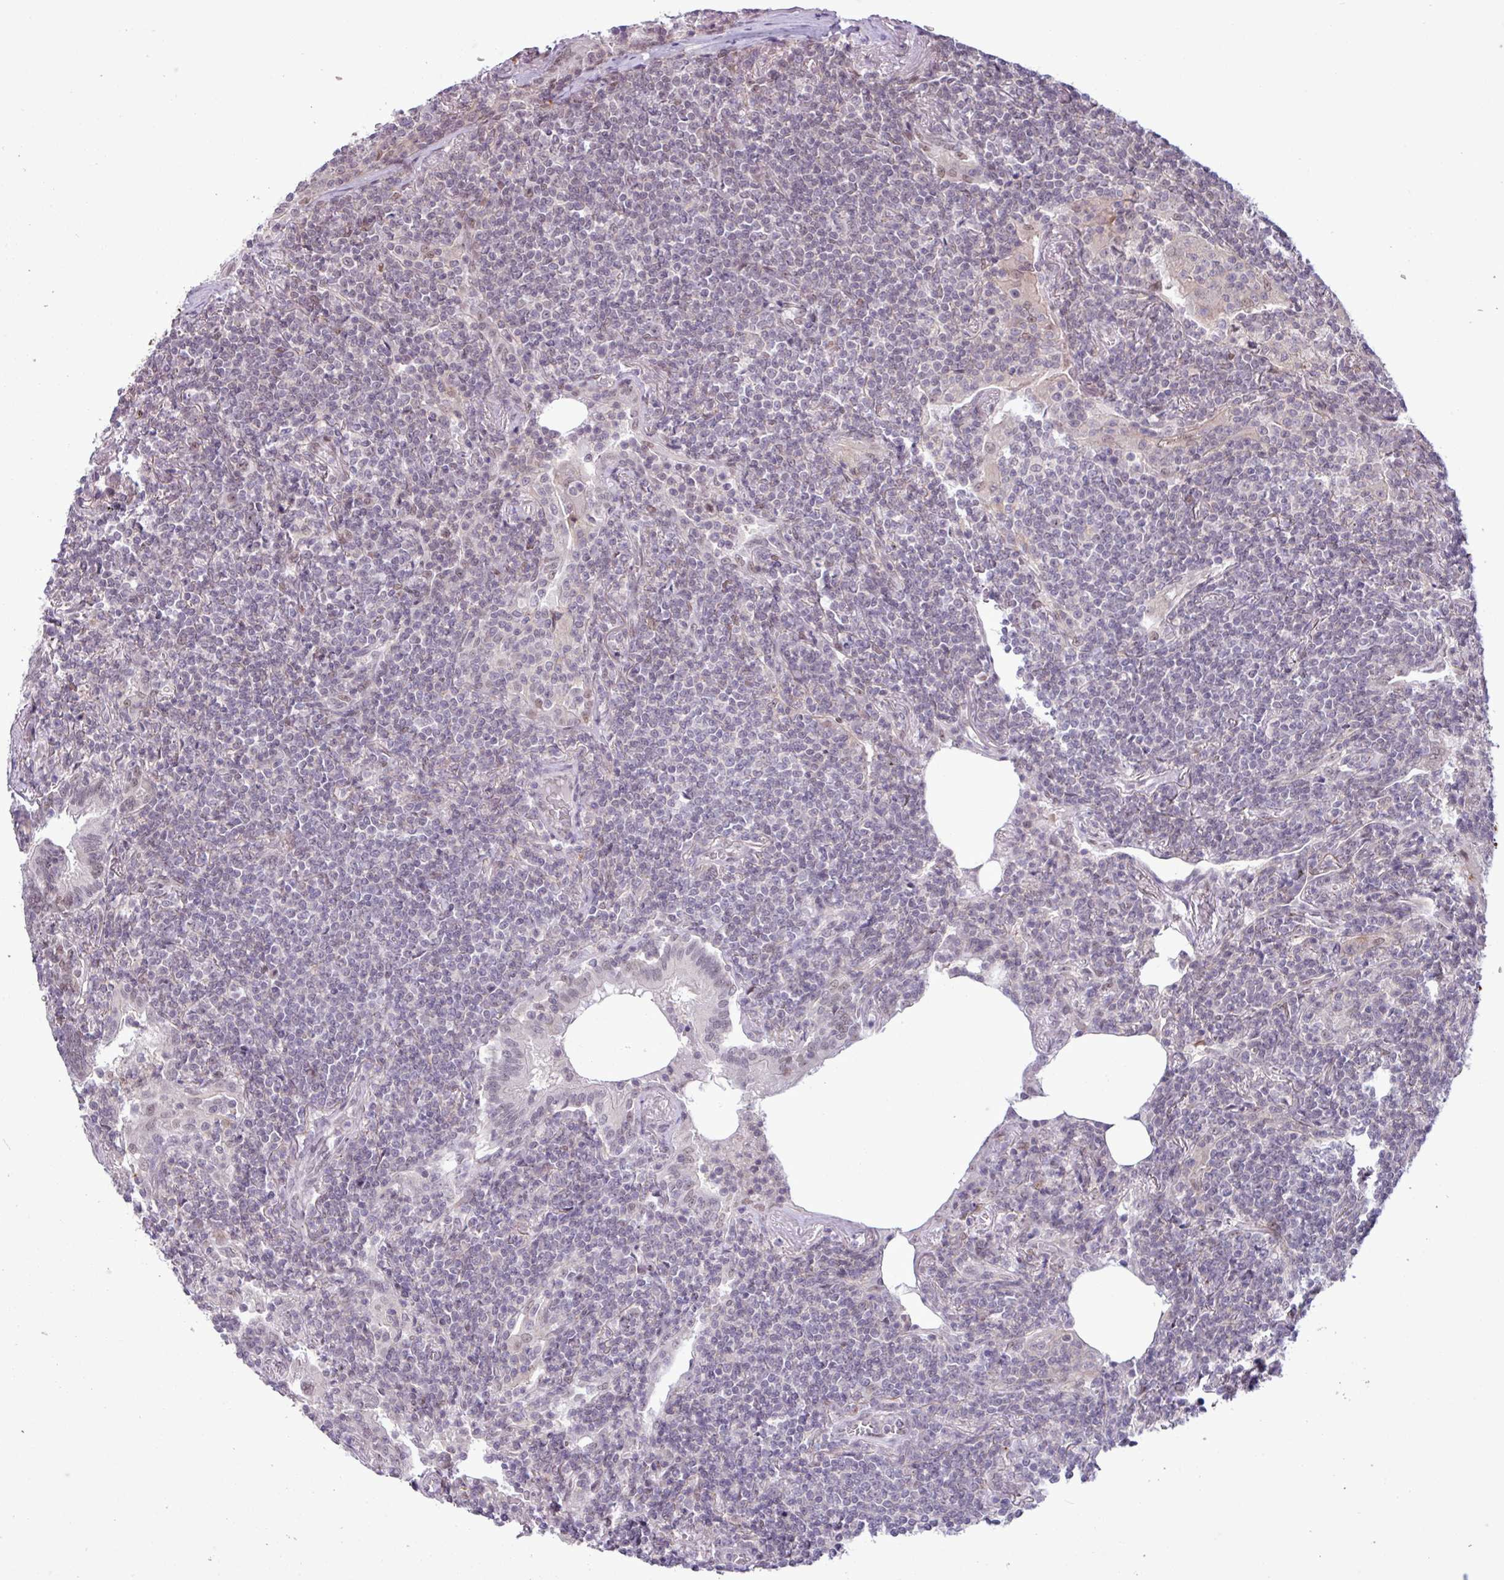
{"staining": {"intensity": "negative", "quantity": "none", "location": "none"}, "tissue": "lymphoma", "cell_type": "Tumor cells", "image_type": "cancer", "snomed": [{"axis": "morphology", "description": "Malignant lymphoma, non-Hodgkin's type, Low grade"}, {"axis": "topography", "description": "Lung"}], "caption": "IHC of low-grade malignant lymphoma, non-Hodgkin's type shows no staining in tumor cells.", "gene": "NOTCH2", "patient": {"sex": "female", "age": 71}}